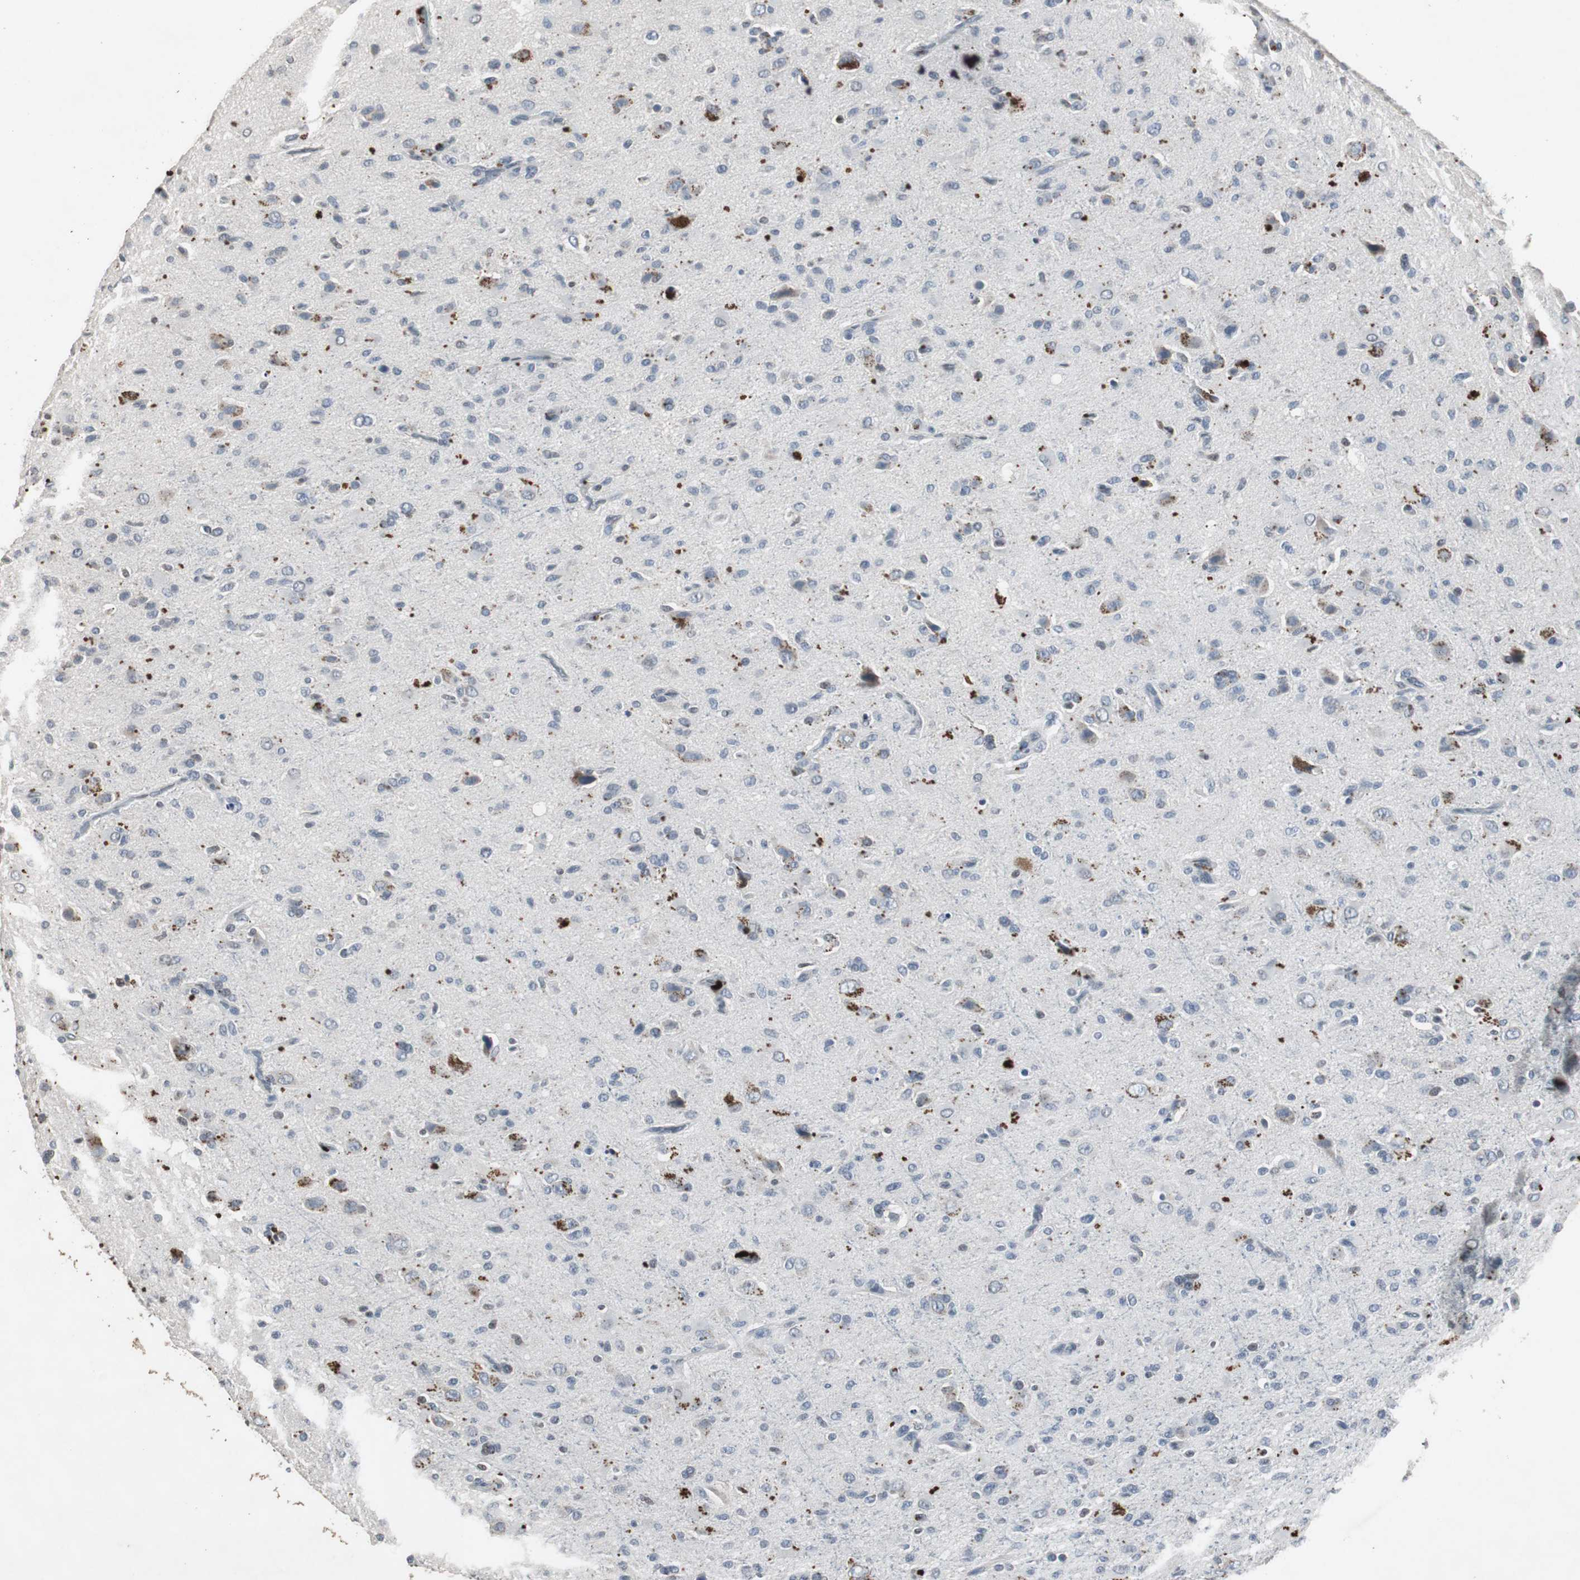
{"staining": {"intensity": "negative", "quantity": "none", "location": "none"}, "tissue": "glioma", "cell_type": "Tumor cells", "image_type": "cancer", "snomed": [{"axis": "morphology", "description": "Glioma, malignant, High grade"}, {"axis": "topography", "description": "Brain"}], "caption": "IHC of human glioma displays no expression in tumor cells.", "gene": "ADNP2", "patient": {"sex": "male", "age": 71}}